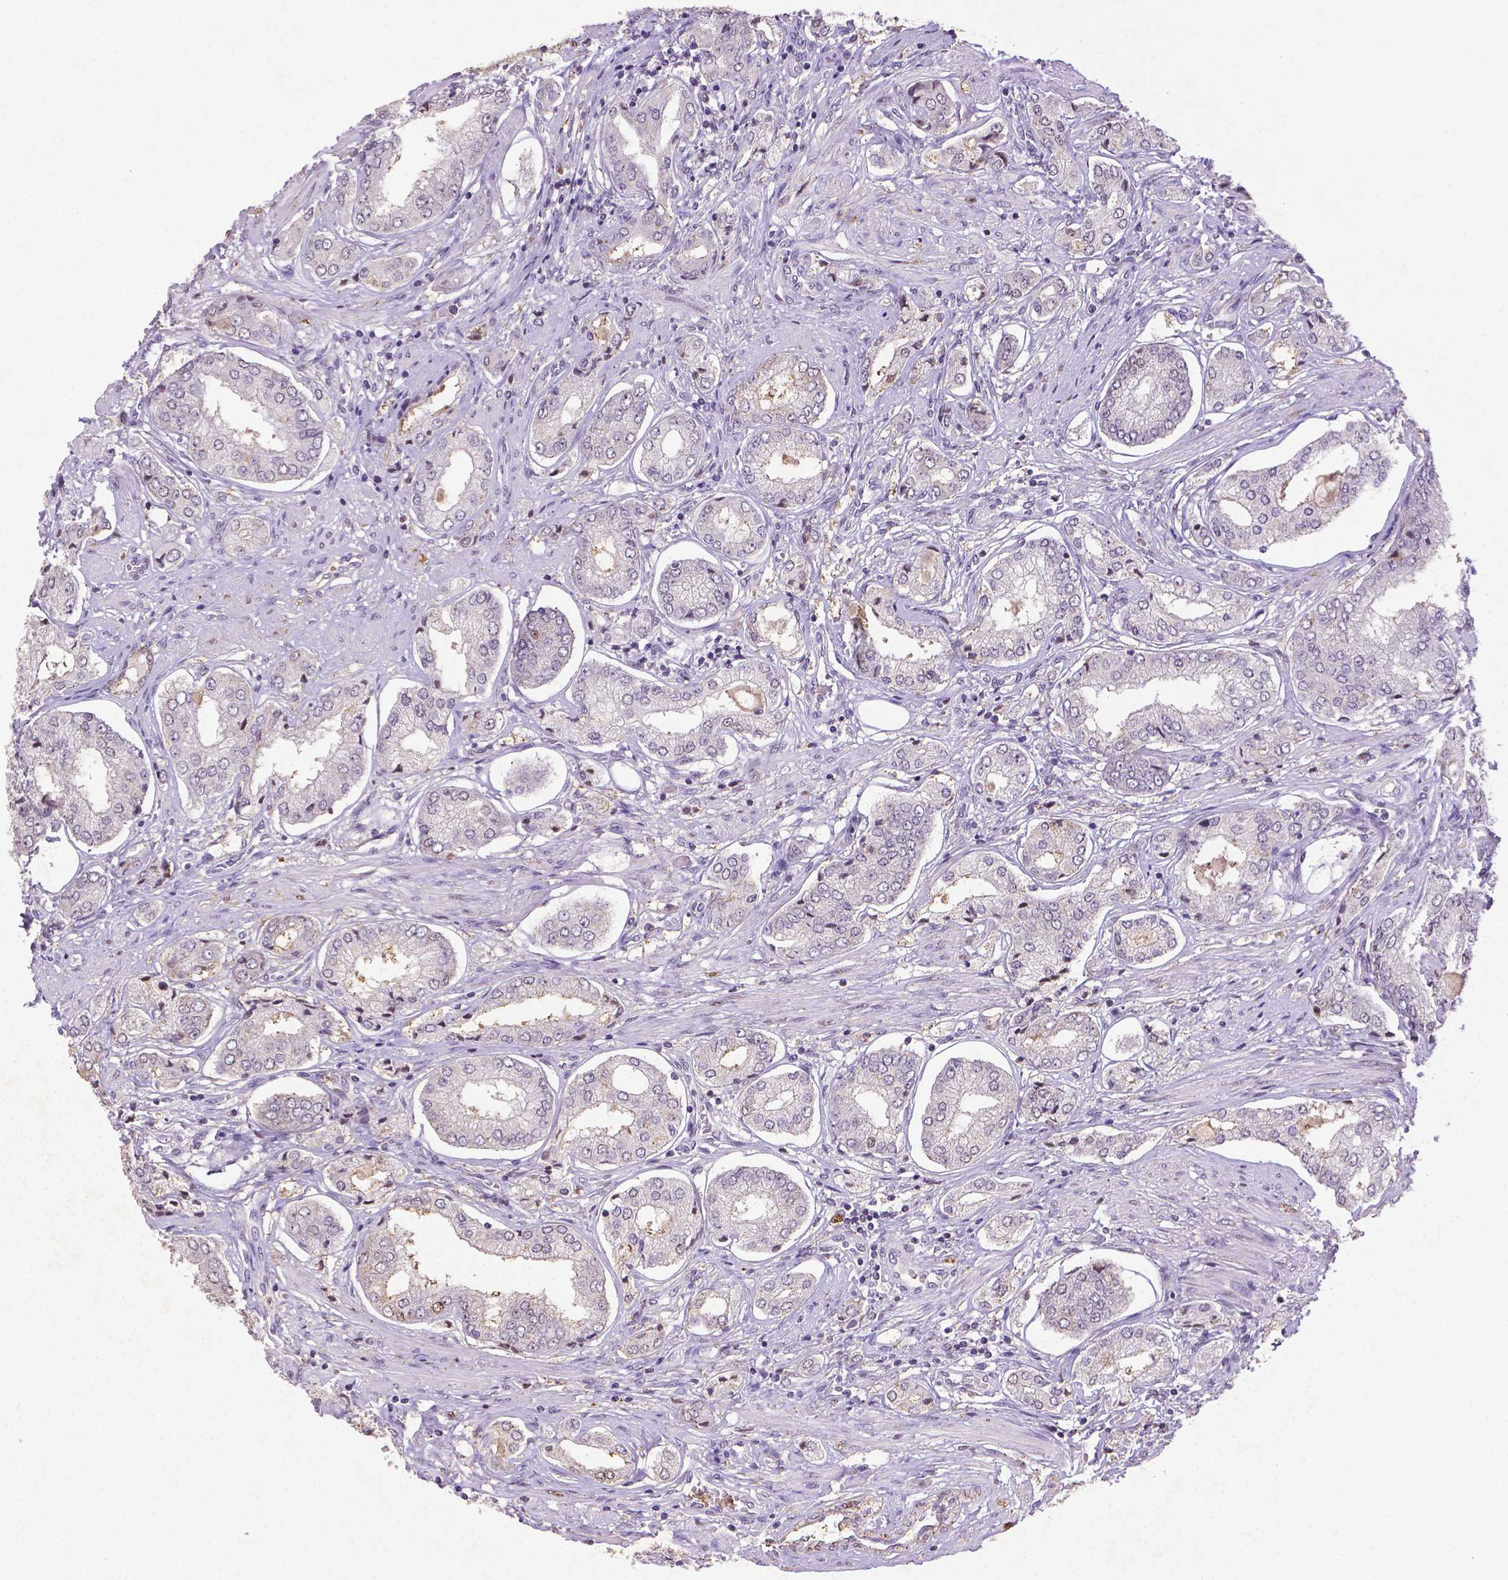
{"staining": {"intensity": "negative", "quantity": "none", "location": "none"}, "tissue": "prostate cancer", "cell_type": "Tumor cells", "image_type": "cancer", "snomed": [{"axis": "morphology", "description": "Adenocarcinoma, NOS"}, {"axis": "topography", "description": "Prostate"}], "caption": "Adenocarcinoma (prostate) was stained to show a protein in brown. There is no significant positivity in tumor cells.", "gene": "CDKN1A", "patient": {"sex": "male", "age": 63}}